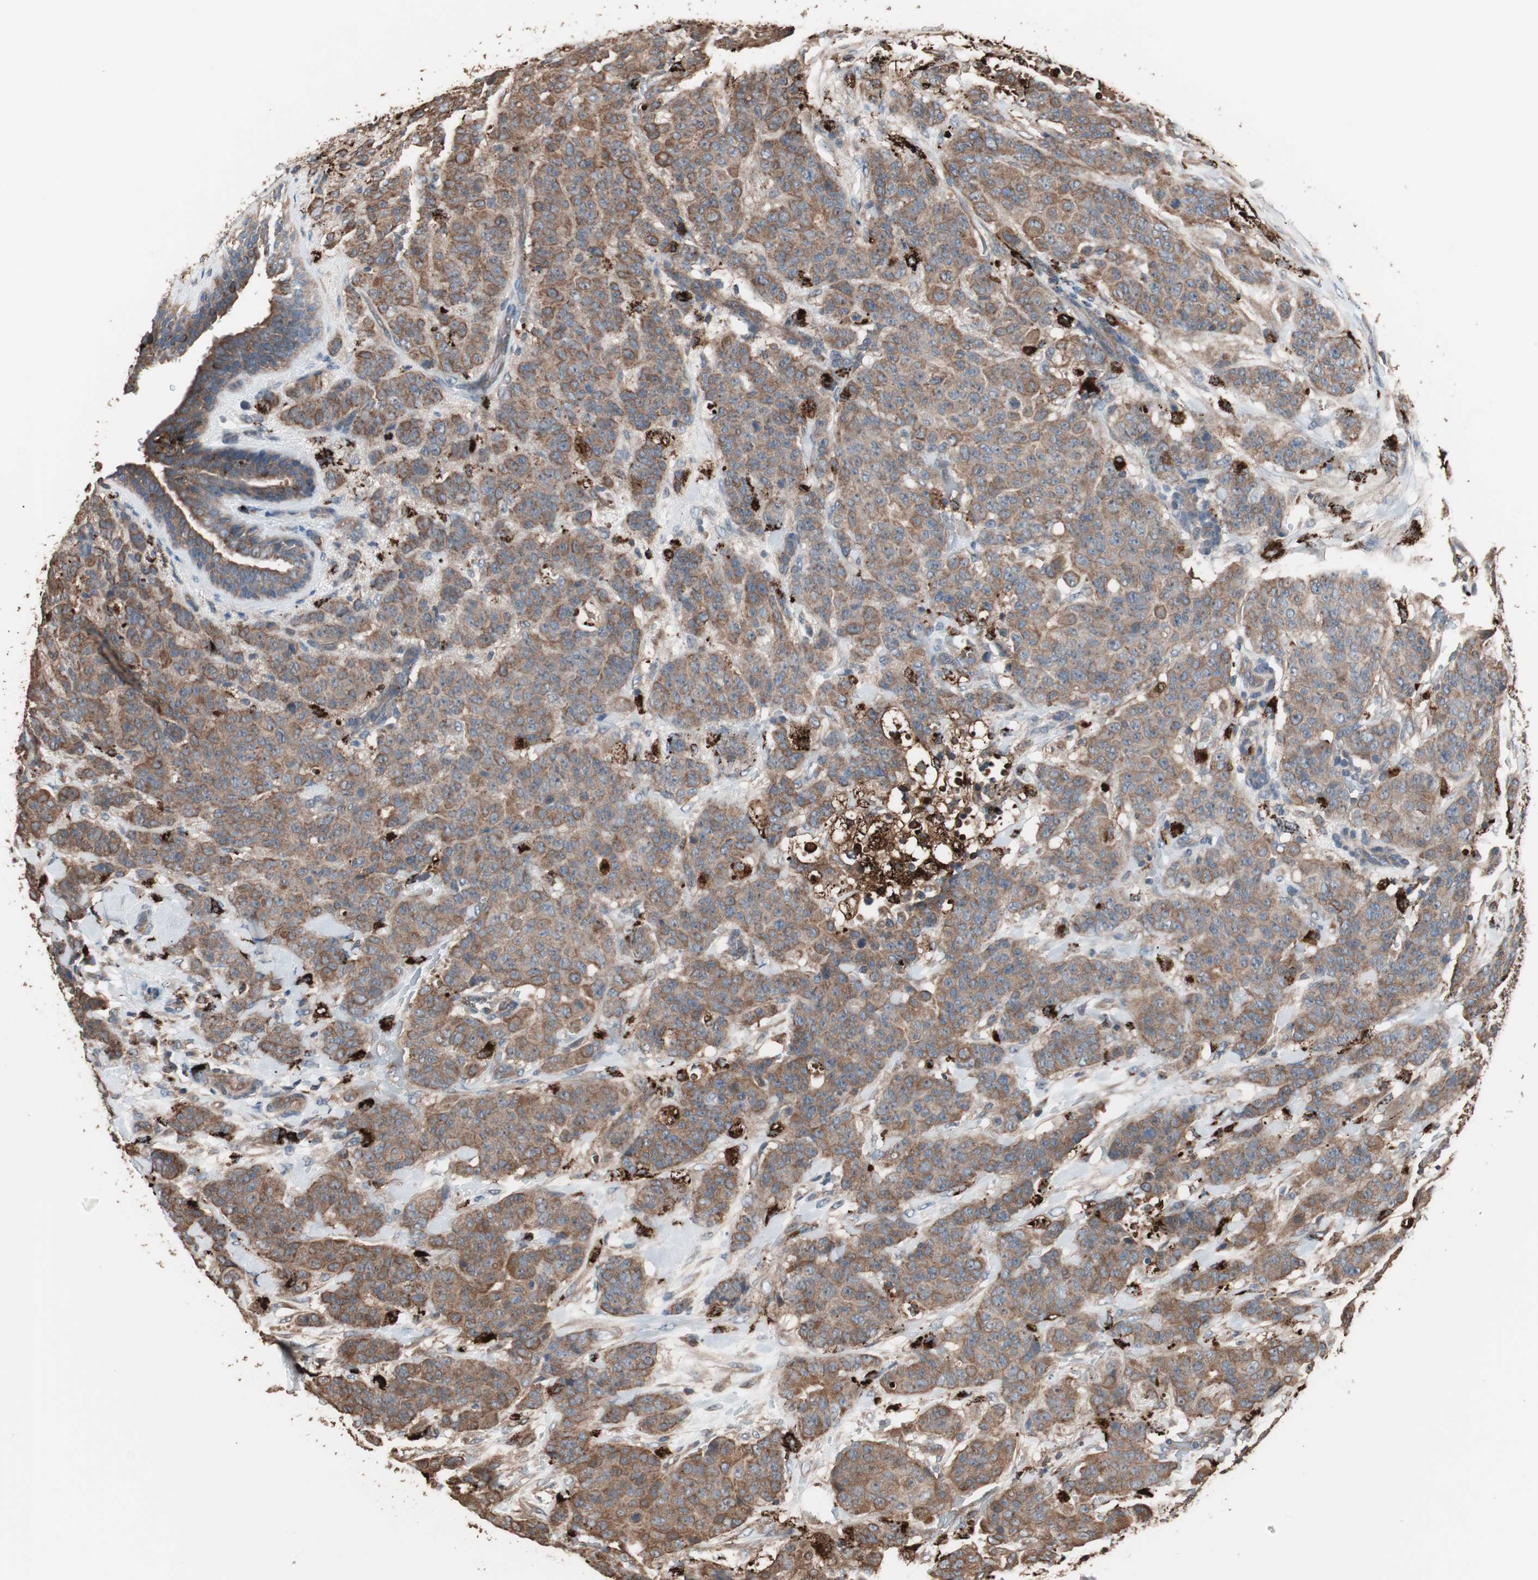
{"staining": {"intensity": "moderate", "quantity": ">75%", "location": "cytoplasmic/membranous"}, "tissue": "breast cancer", "cell_type": "Tumor cells", "image_type": "cancer", "snomed": [{"axis": "morphology", "description": "Duct carcinoma"}, {"axis": "topography", "description": "Breast"}], "caption": "DAB immunohistochemical staining of breast intraductal carcinoma demonstrates moderate cytoplasmic/membranous protein staining in approximately >75% of tumor cells.", "gene": "CCT3", "patient": {"sex": "female", "age": 40}}